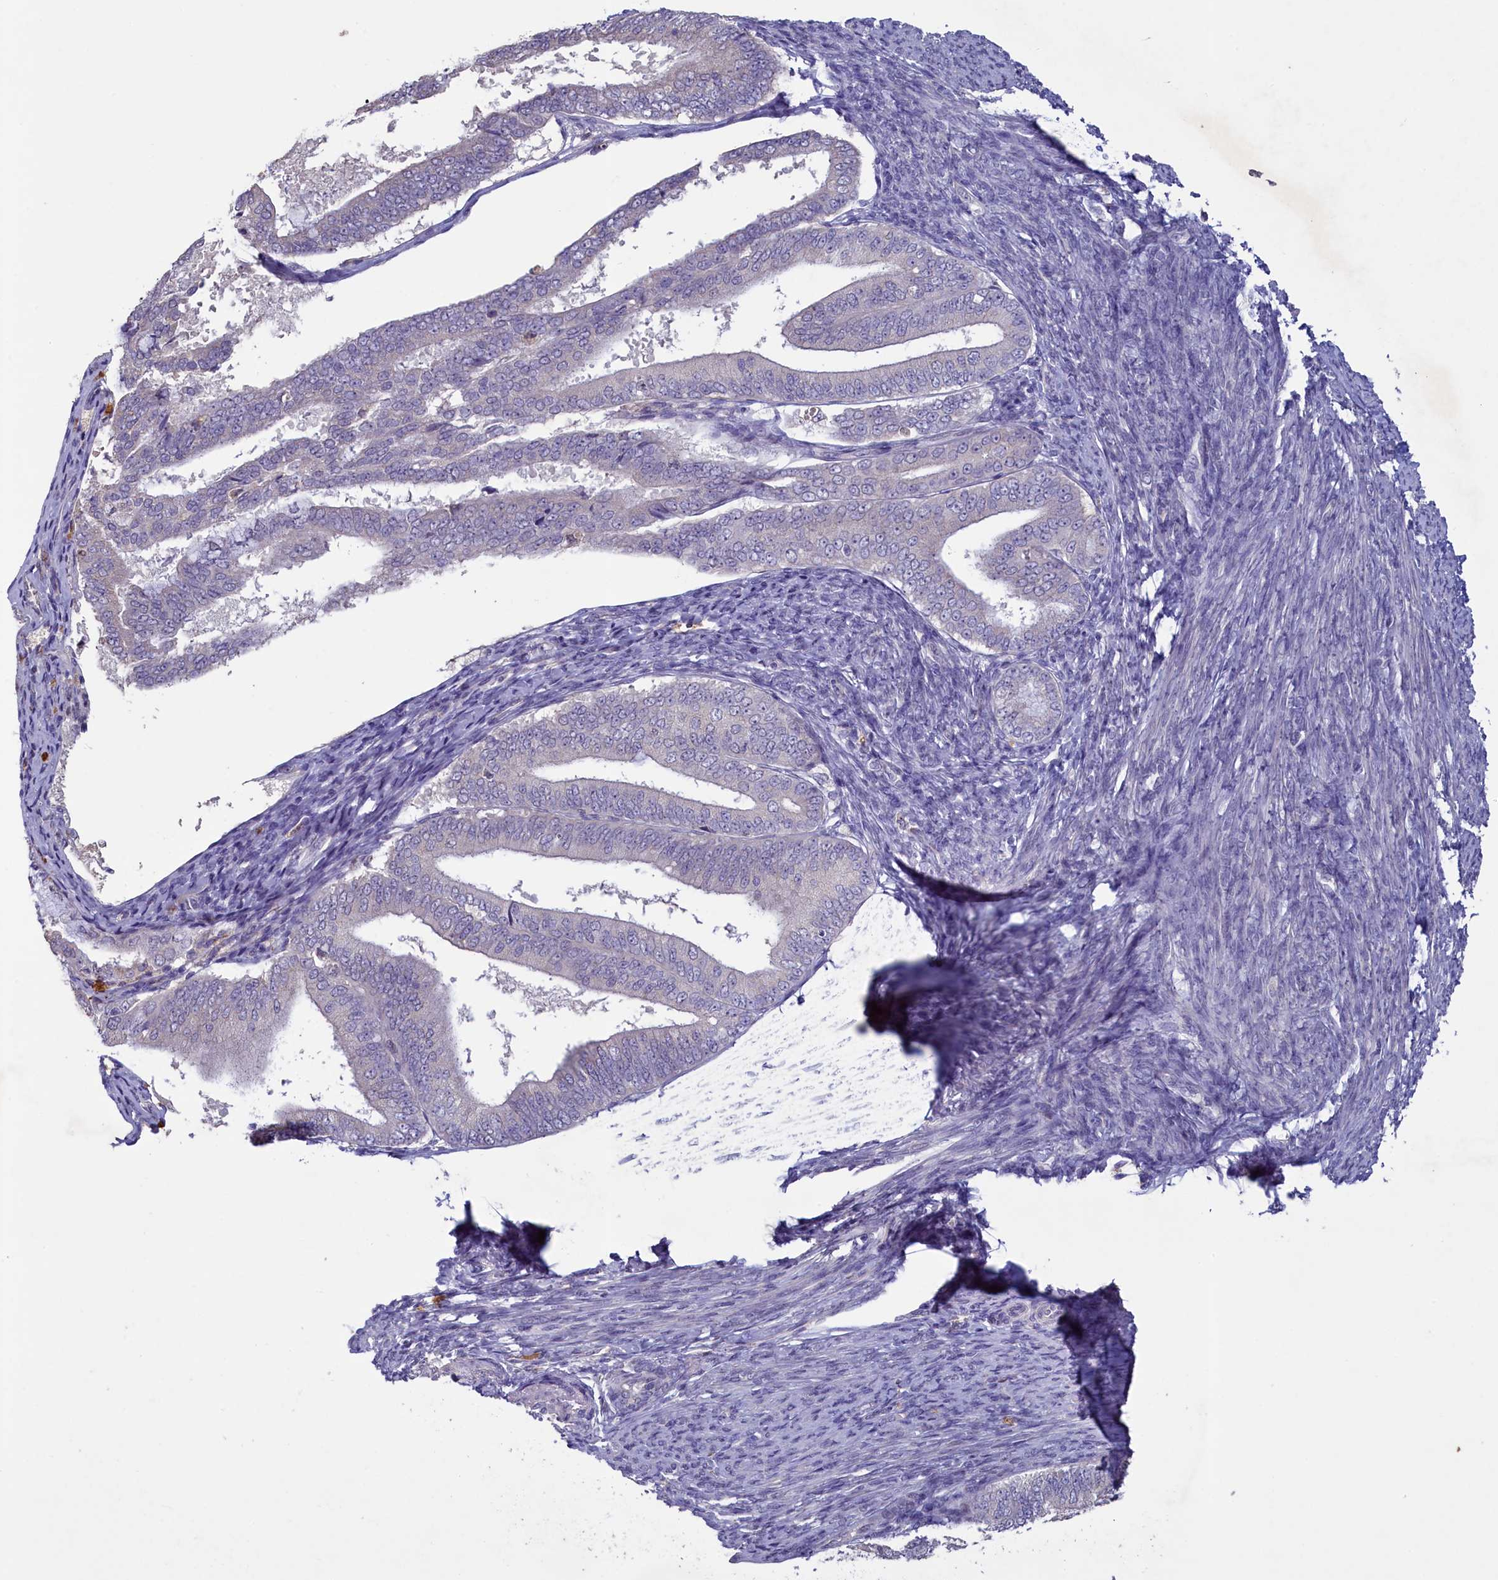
{"staining": {"intensity": "negative", "quantity": "none", "location": "none"}, "tissue": "endometrial cancer", "cell_type": "Tumor cells", "image_type": "cancer", "snomed": [{"axis": "morphology", "description": "Adenocarcinoma, NOS"}, {"axis": "topography", "description": "Endometrium"}], "caption": "Protein analysis of adenocarcinoma (endometrial) shows no significant positivity in tumor cells. (DAB (3,3'-diaminobenzidine) immunohistochemistry (IHC), high magnification).", "gene": "ATF7IP2", "patient": {"sex": "female", "age": 63}}